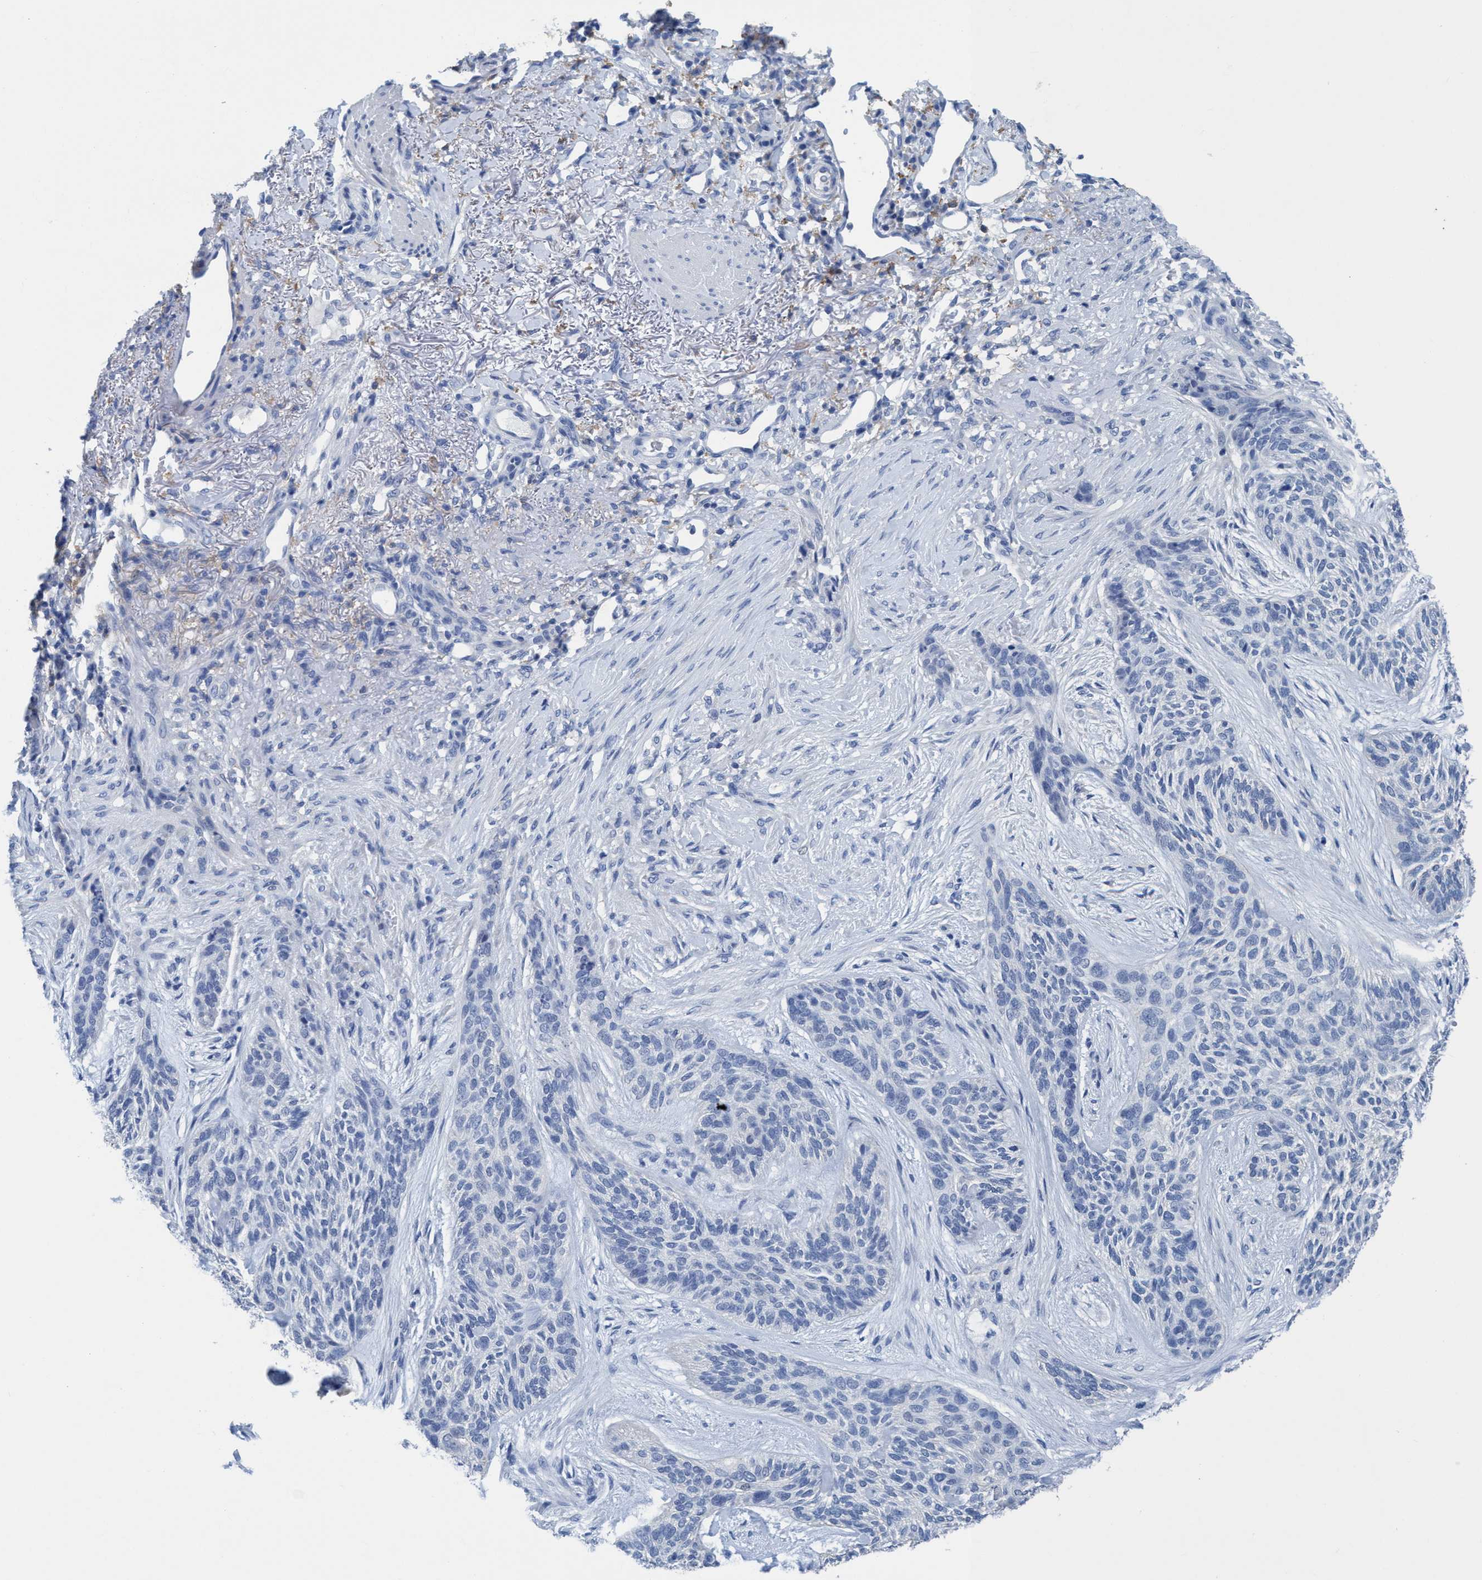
{"staining": {"intensity": "negative", "quantity": "none", "location": "none"}, "tissue": "skin cancer", "cell_type": "Tumor cells", "image_type": "cancer", "snomed": [{"axis": "morphology", "description": "Basal cell carcinoma"}, {"axis": "topography", "description": "Skin"}], "caption": "Photomicrograph shows no significant protein staining in tumor cells of skin cancer.", "gene": "DNAI1", "patient": {"sex": "male", "age": 55}}